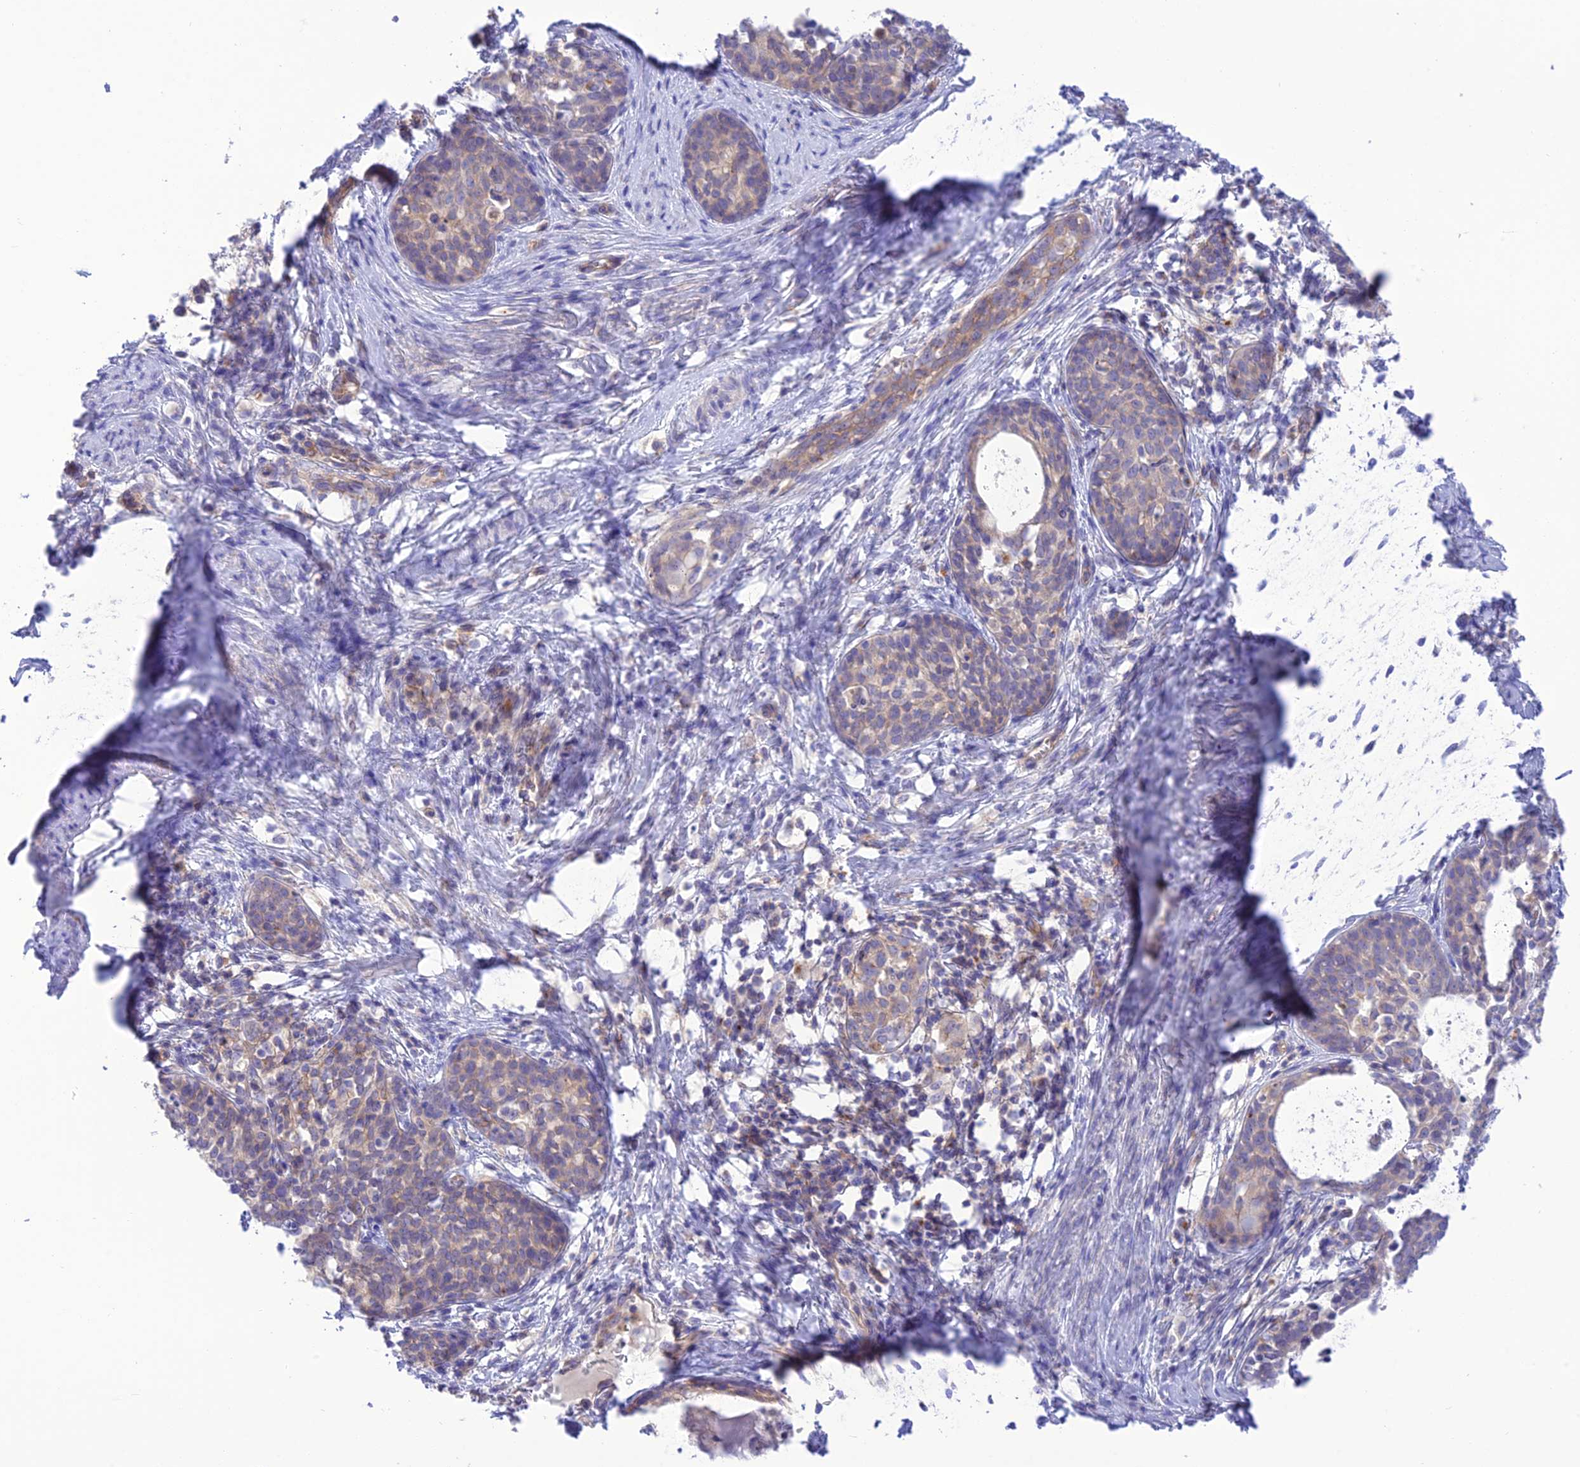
{"staining": {"intensity": "weak", "quantity": ">75%", "location": "cytoplasmic/membranous"}, "tissue": "cervical cancer", "cell_type": "Tumor cells", "image_type": "cancer", "snomed": [{"axis": "morphology", "description": "Squamous cell carcinoma, NOS"}, {"axis": "topography", "description": "Cervix"}], "caption": "IHC (DAB (3,3'-diaminobenzidine)) staining of human squamous cell carcinoma (cervical) exhibits weak cytoplasmic/membranous protein staining in approximately >75% of tumor cells.", "gene": "CHSY3", "patient": {"sex": "female", "age": 52}}